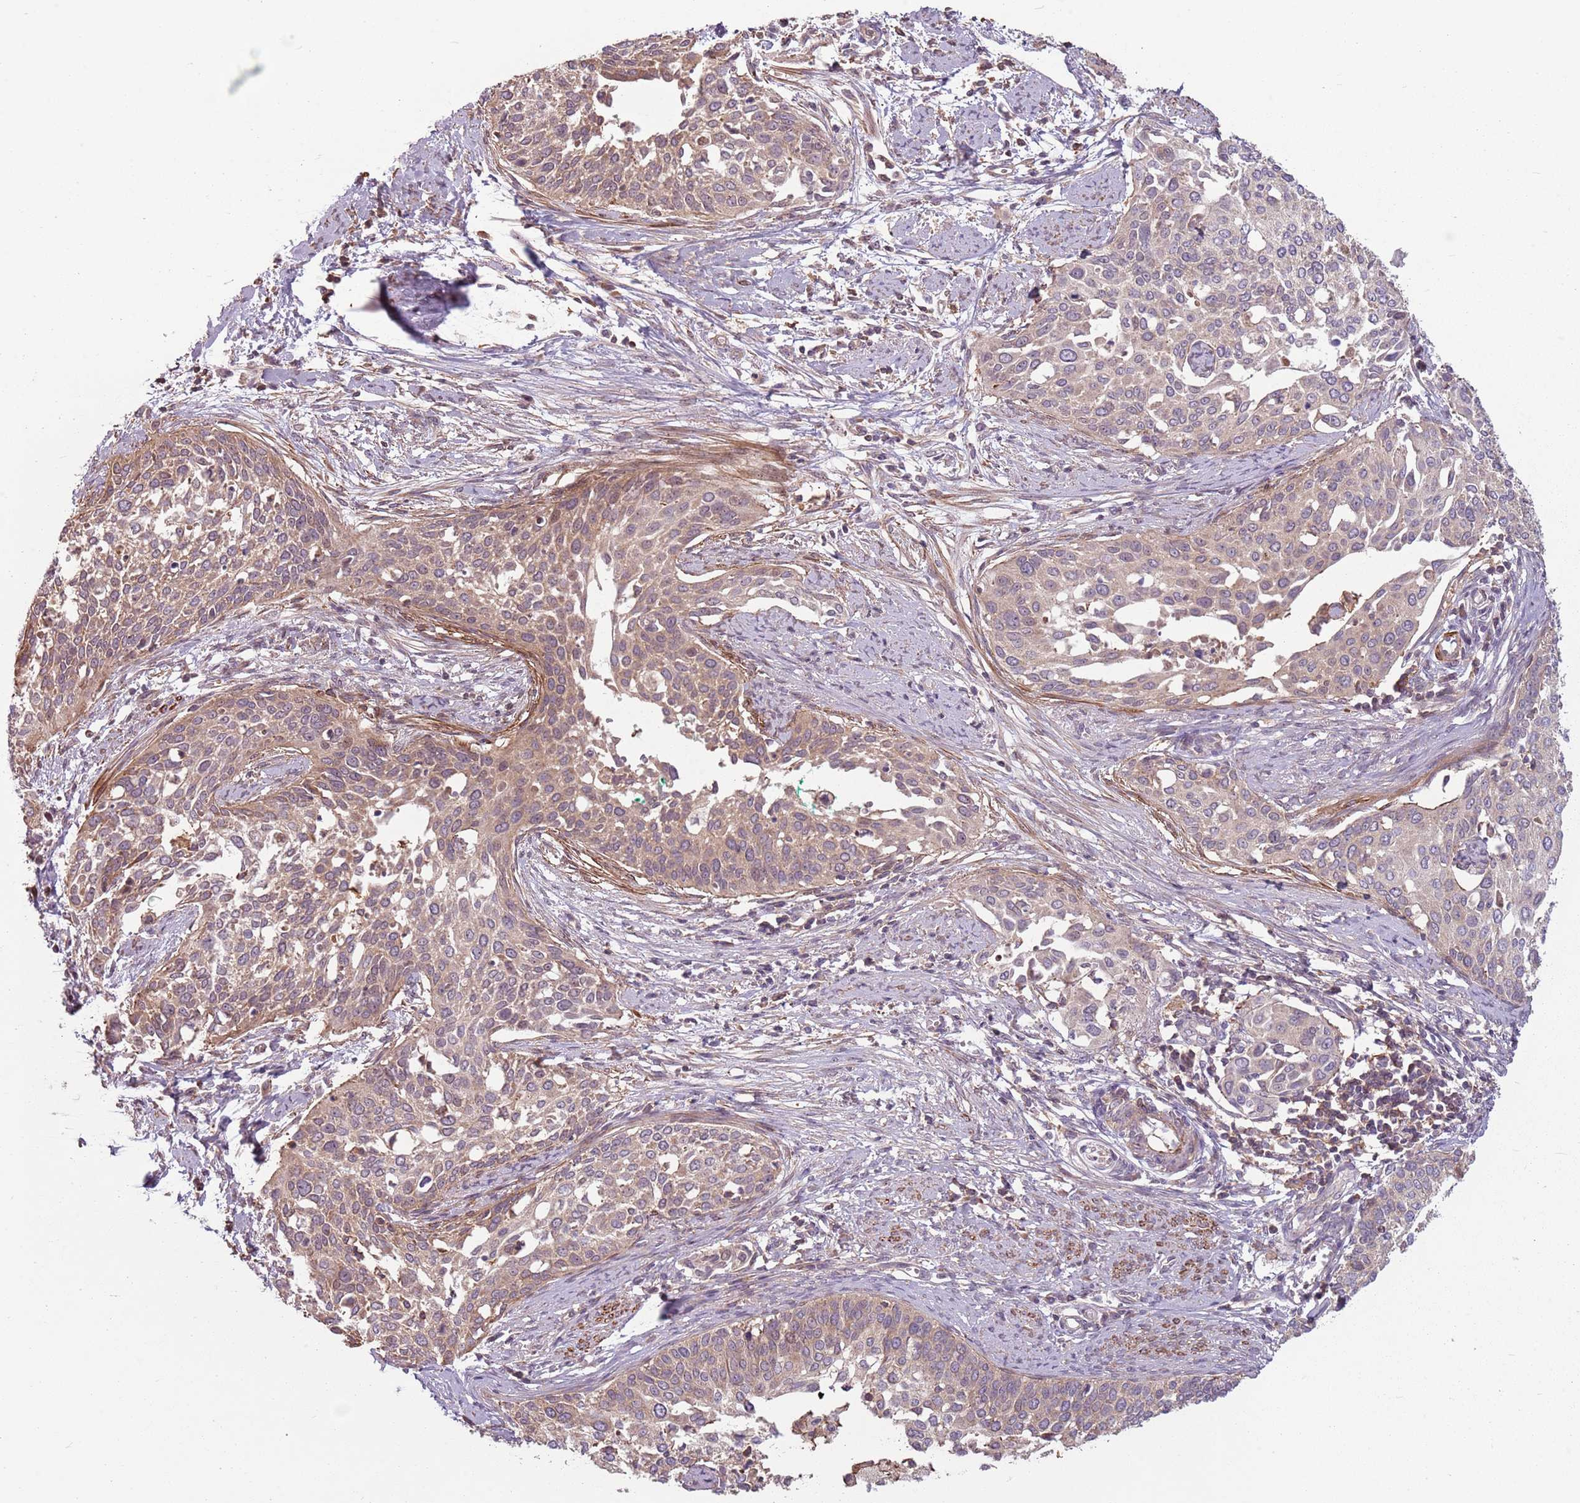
{"staining": {"intensity": "weak", "quantity": "25%-75%", "location": "cytoplasmic/membranous"}, "tissue": "cervical cancer", "cell_type": "Tumor cells", "image_type": "cancer", "snomed": [{"axis": "morphology", "description": "Squamous cell carcinoma, NOS"}, {"axis": "topography", "description": "Cervix"}], "caption": "This photomicrograph shows cervical cancer (squamous cell carcinoma) stained with IHC to label a protein in brown. The cytoplasmic/membranous of tumor cells show weak positivity for the protein. Nuclei are counter-stained blue.", "gene": "RPL21", "patient": {"sex": "female", "age": 44}}